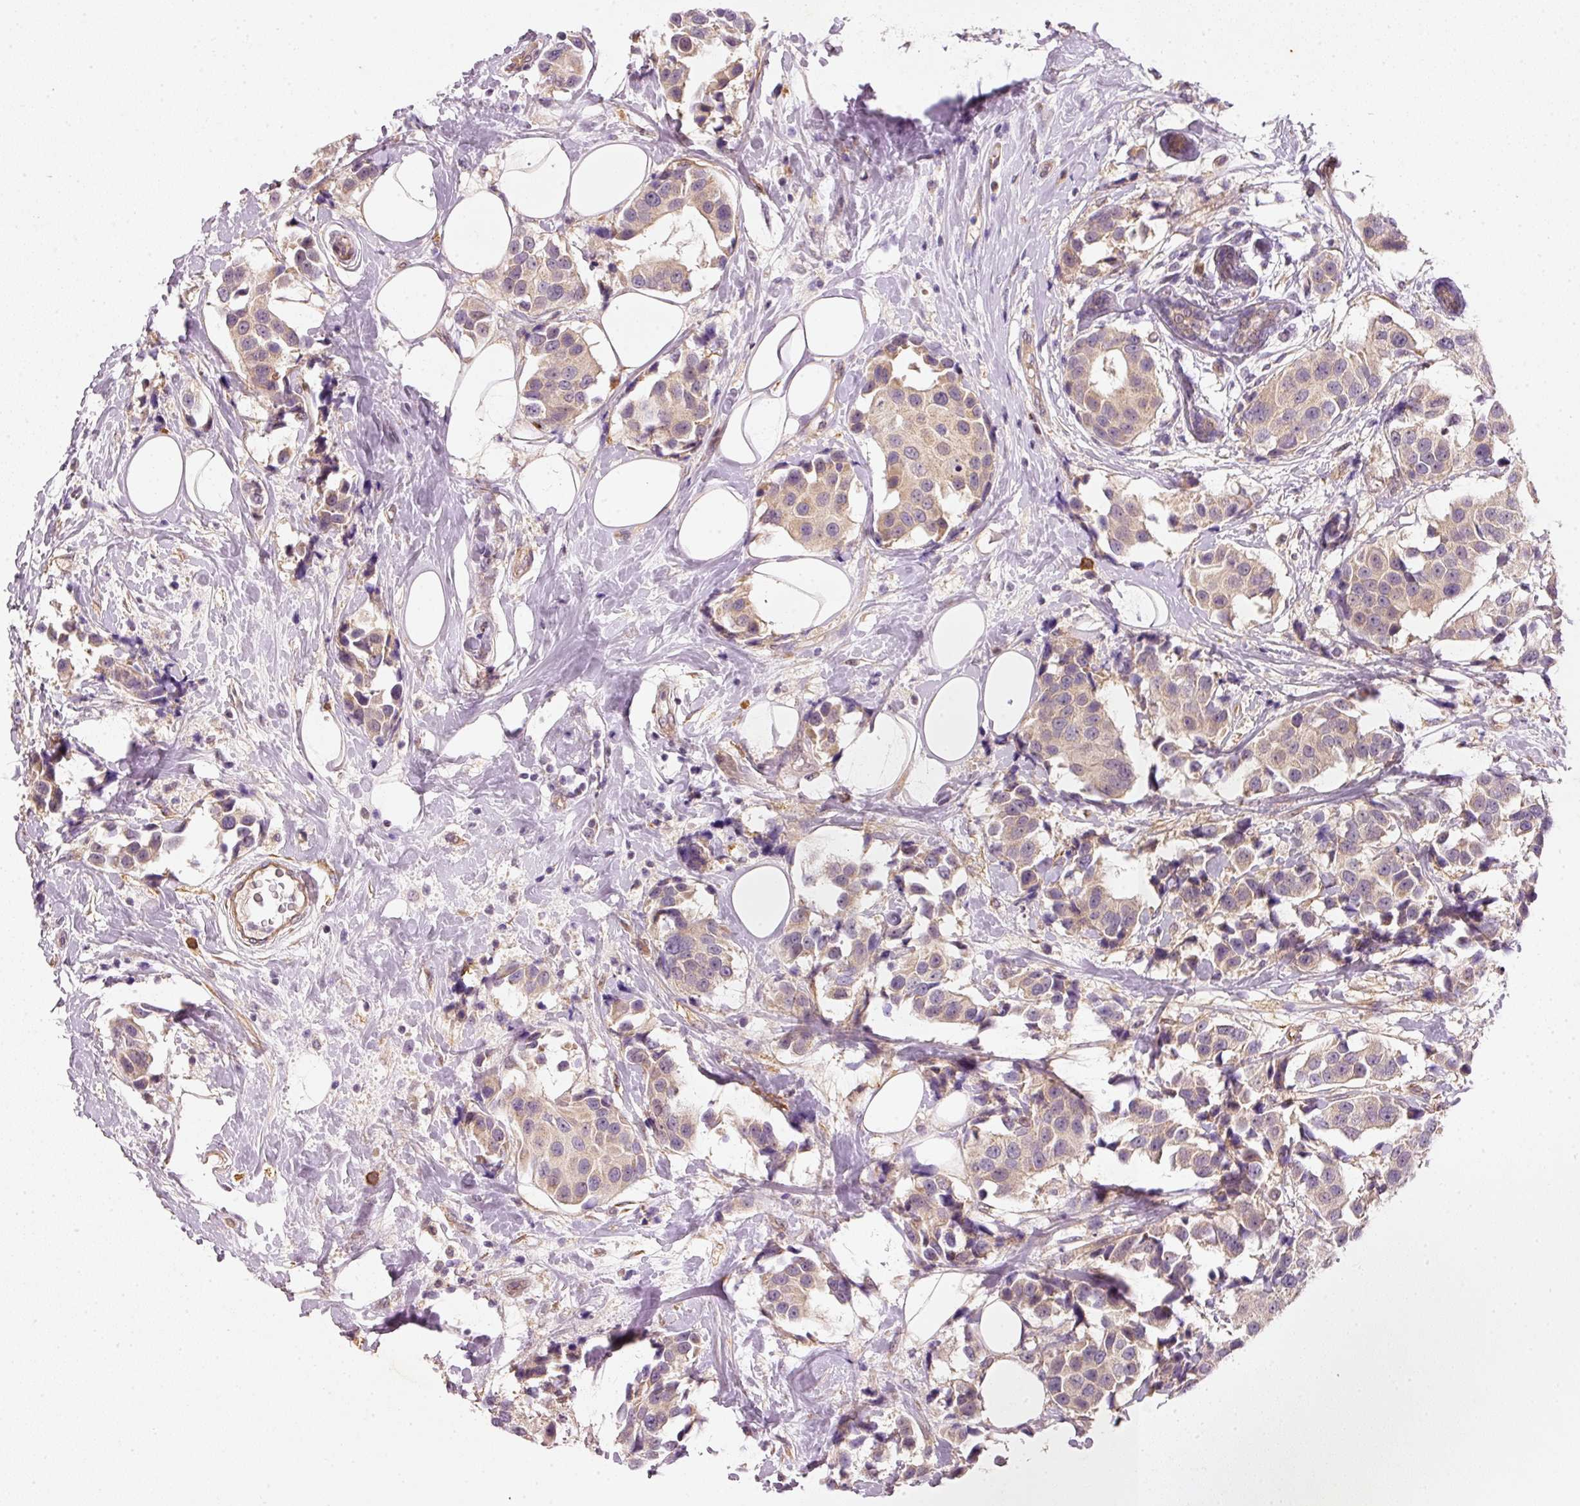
{"staining": {"intensity": "weak", "quantity": ">75%", "location": "cytoplasmic/membranous"}, "tissue": "breast cancer", "cell_type": "Tumor cells", "image_type": "cancer", "snomed": [{"axis": "morphology", "description": "Normal tissue, NOS"}, {"axis": "morphology", "description": "Duct carcinoma"}, {"axis": "topography", "description": "Breast"}], "caption": "Immunohistochemical staining of human breast cancer (invasive ductal carcinoma) reveals weak cytoplasmic/membranous protein positivity in approximately >75% of tumor cells. Using DAB (brown) and hematoxylin (blue) stains, captured at high magnification using brightfield microscopy.", "gene": "RGL2", "patient": {"sex": "female", "age": 39}}